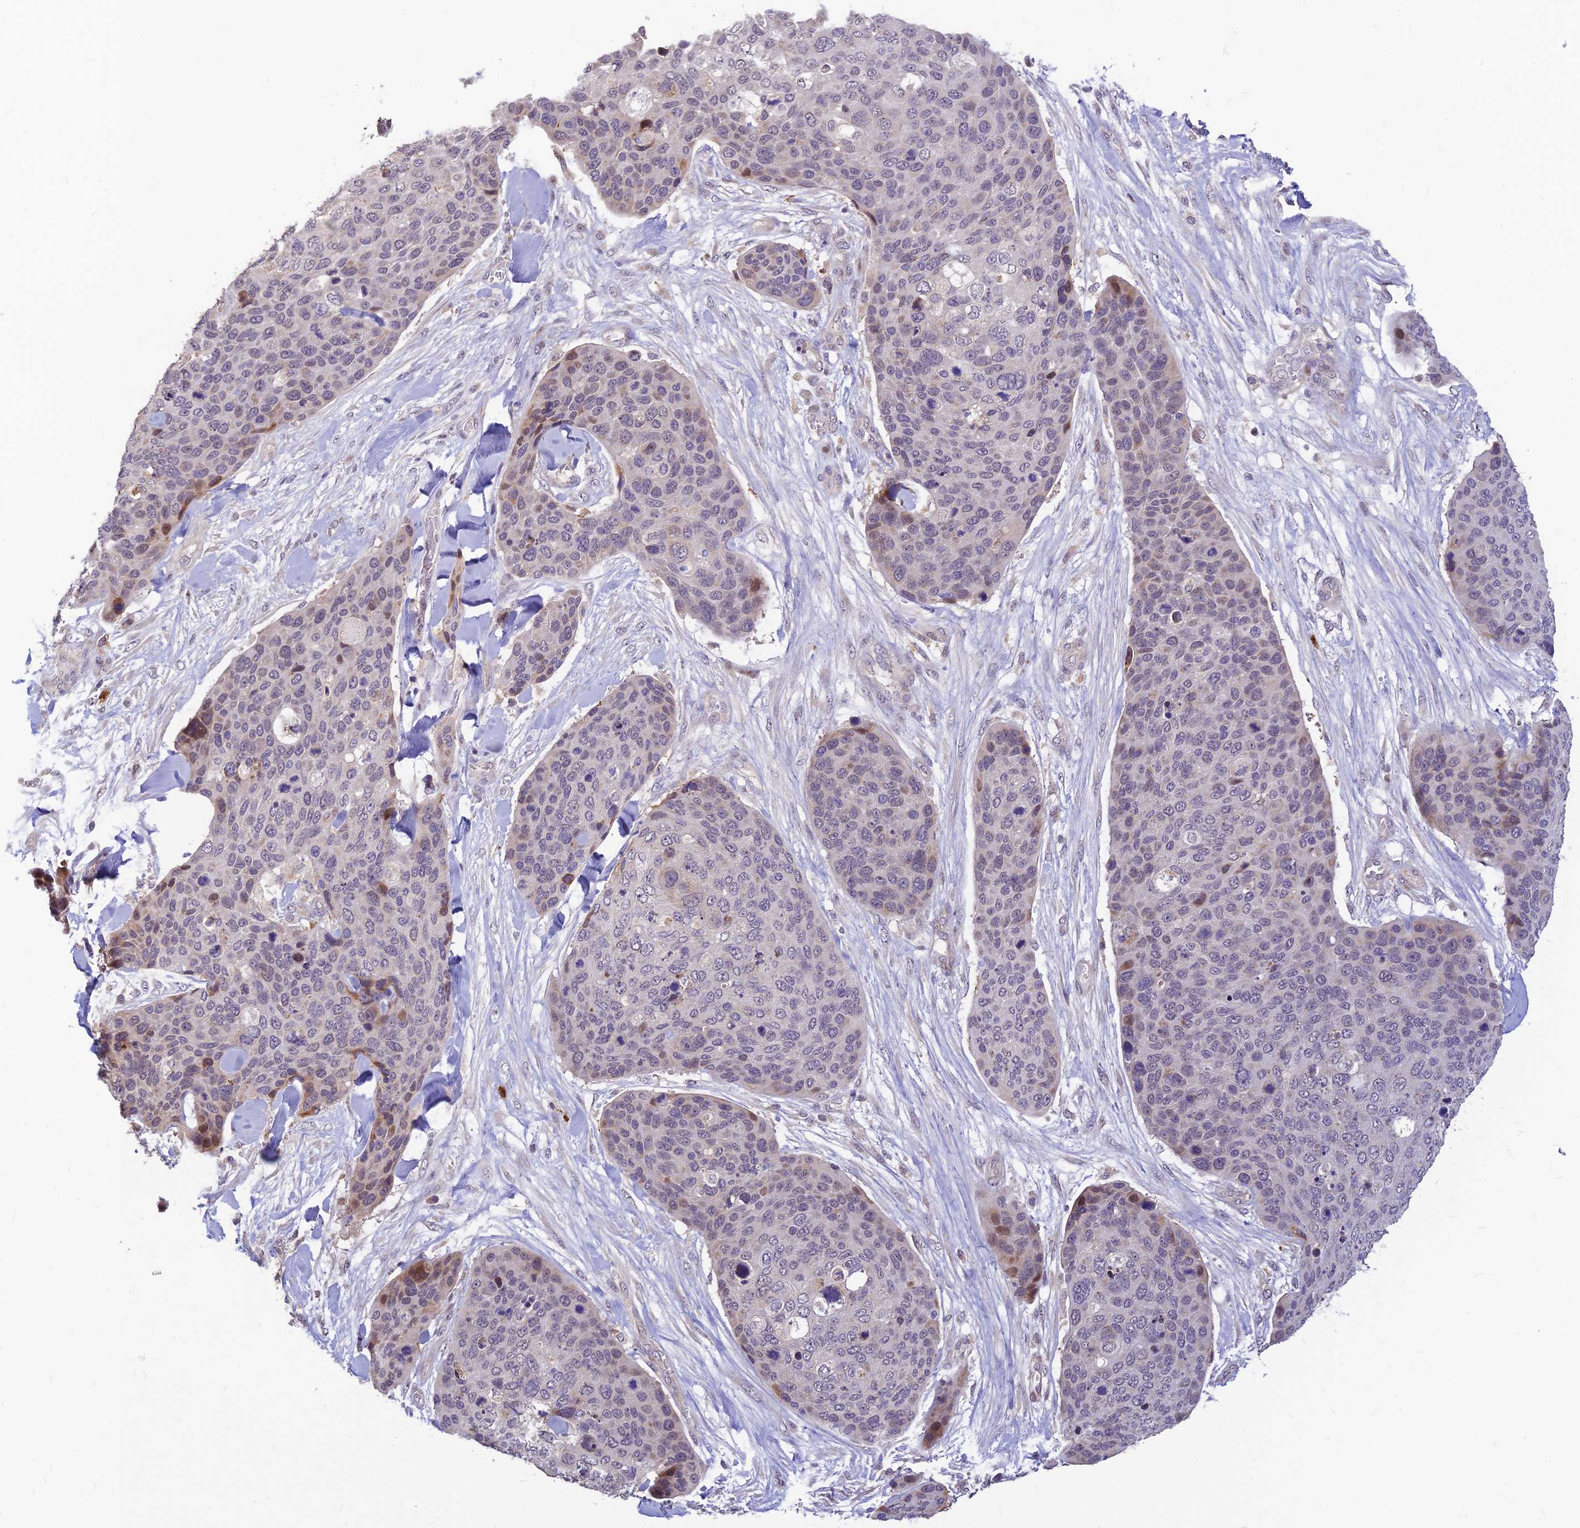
{"staining": {"intensity": "negative", "quantity": "none", "location": "none"}, "tissue": "skin cancer", "cell_type": "Tumor cells", "image_type": "cancer", "snomed": [{"axis": "morphology", "description": "Basal cell carcinoma"}, {"axis": "topography", "description": "Skin"}], "caption": "Skin cancer was stained to show a protein in brown. There is no significant positivity in tumor cells.", "gene": "ASPDH", "patient": {"sex": "female", "age": 74}}